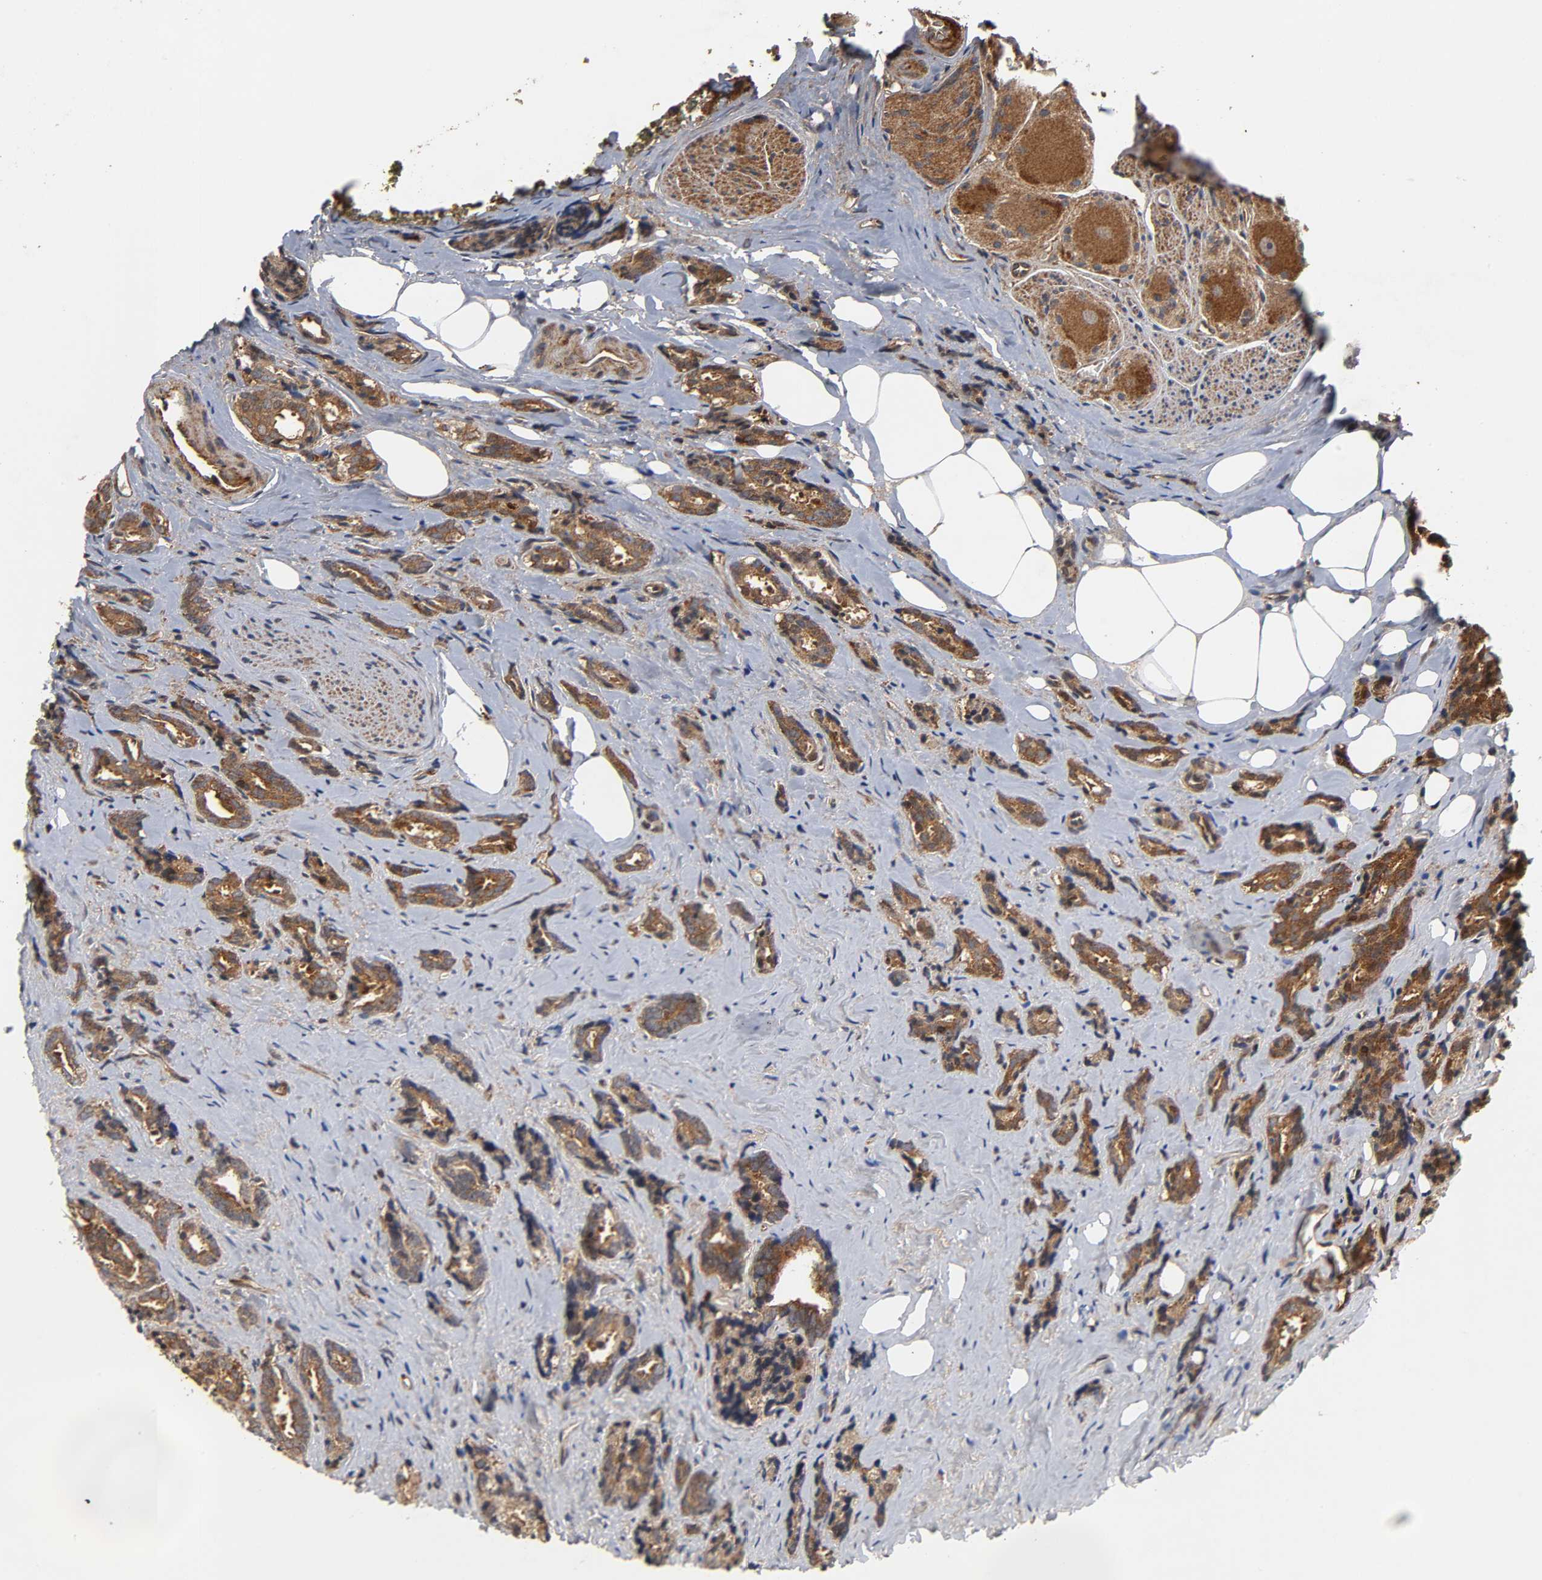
{"staining": {"intensity": "strong", "quantity": ">75%", "location": "cytoplasmic/membranous"}, "tissue": "prostate cancer", "cell_type": "Tumor cells", "image_type": "cancer", "snomed": [{"axis": "morphology", "description": "Adenocarcinoma, High grade"}, {"axis": "topography", "description": "Prostate"}], "caption": "Immunohistochemistry histopathology image of prostate high-grade adenocarcinoma stained for a protein (brown), which demonstrates high levels of strong cytoplasmic/membranous expression in about >75% of tumor cells.", "gene": "IKBKB", "patient": {"sex": "male", "age": 67}}